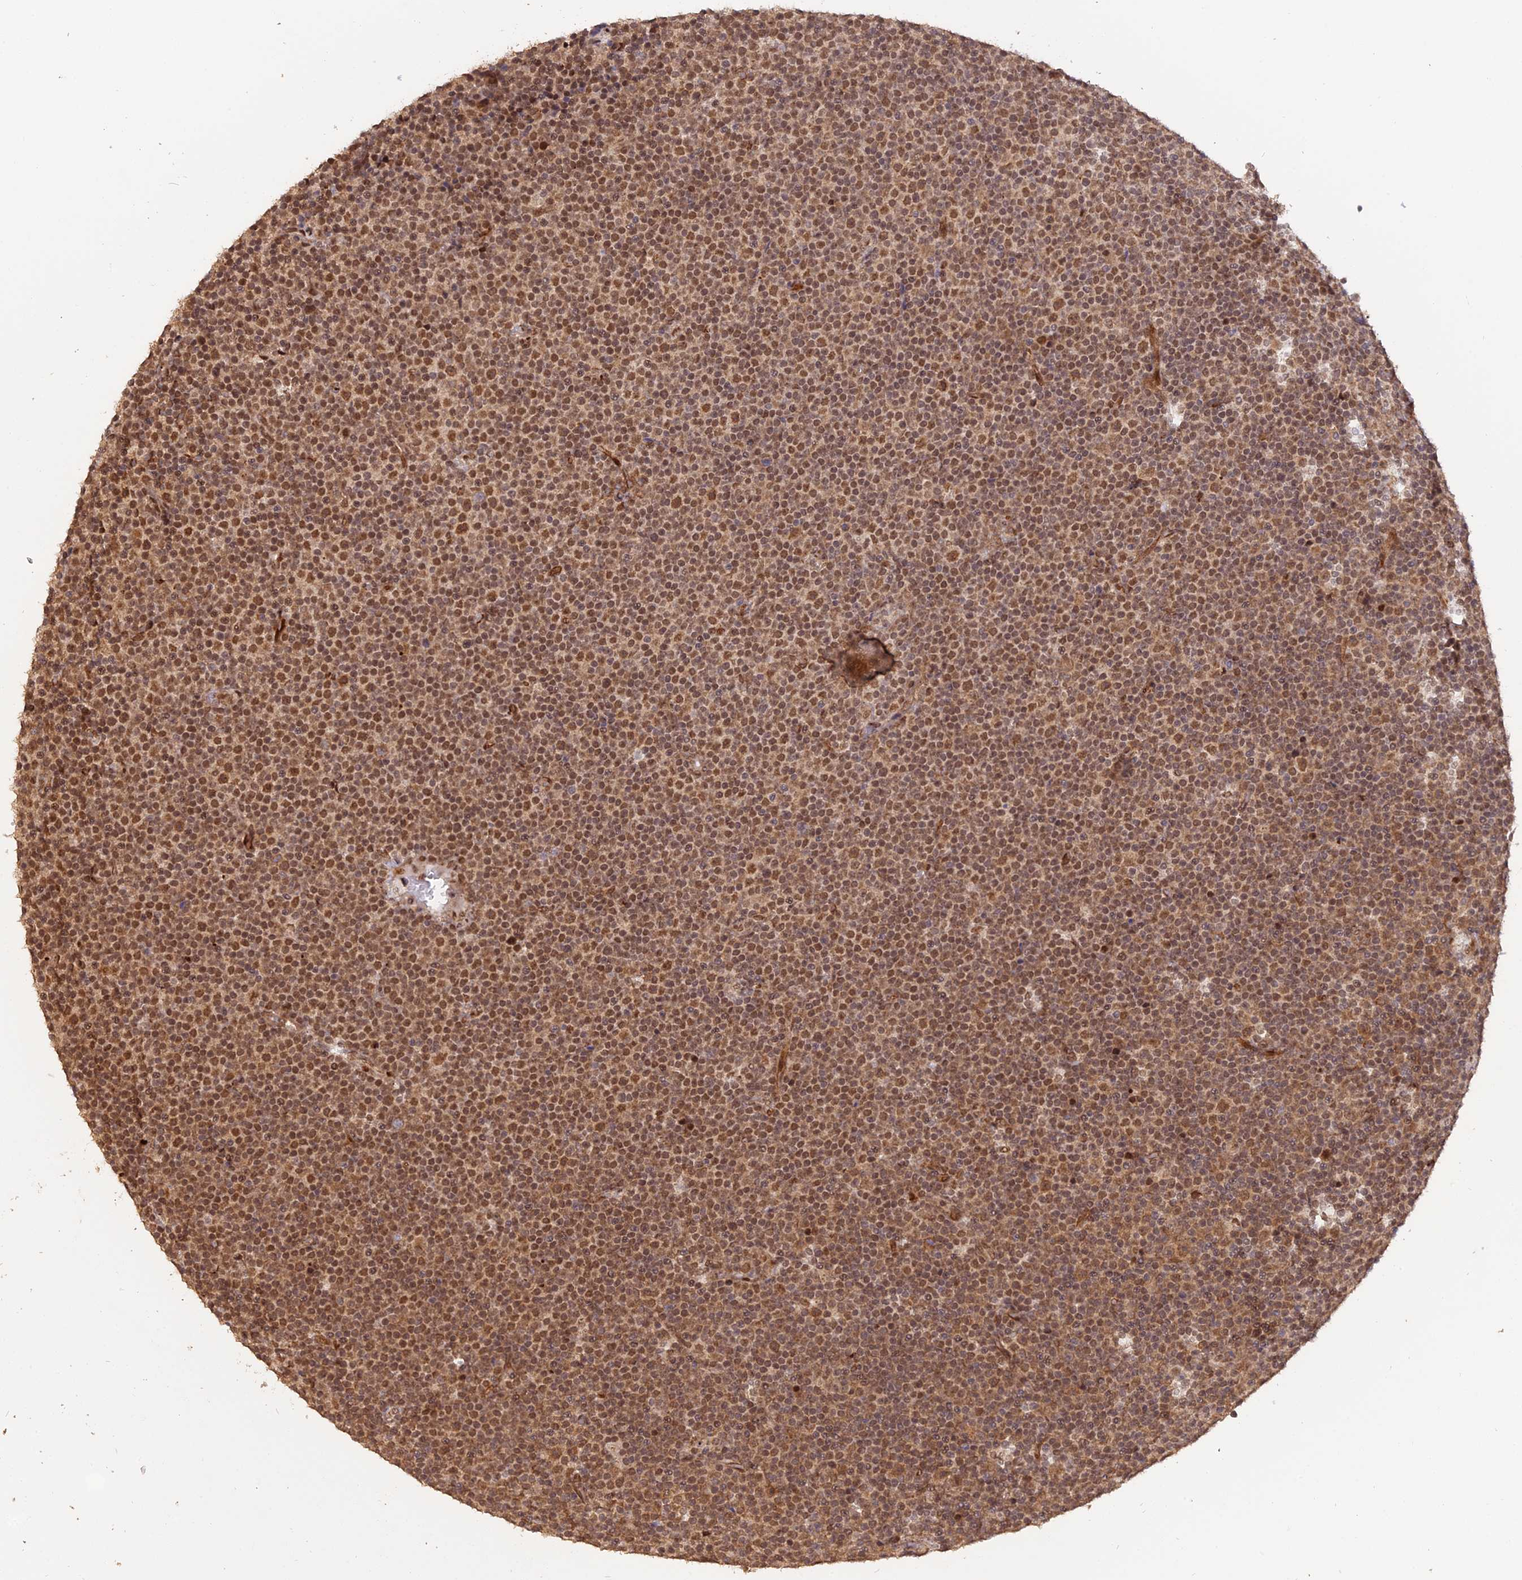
{"staining": {"intensity": "moderate", "quantity": ">75%", "location": "nuclear"}, "tissue": "lymphoma", "cell_type": "Tumor cells", "image_type": "cancer", "snomed": [{"axis": "morphology", "description": "Malignant lymphoma, non-Hodgkin's type, Low grade"}, {"axis": "topography", "description": "Lymph node"}], "caption": "IHC (DAB (3,3'-diaminobenzidine)) staining of low-grade malignant lymphoma, non-Hodgkin's type demonstrates moderate nuclear protein expression in approximately >75% of tumor cells.", "gene": "PKIG", "patient": {"sex": "female", "age": 67}}